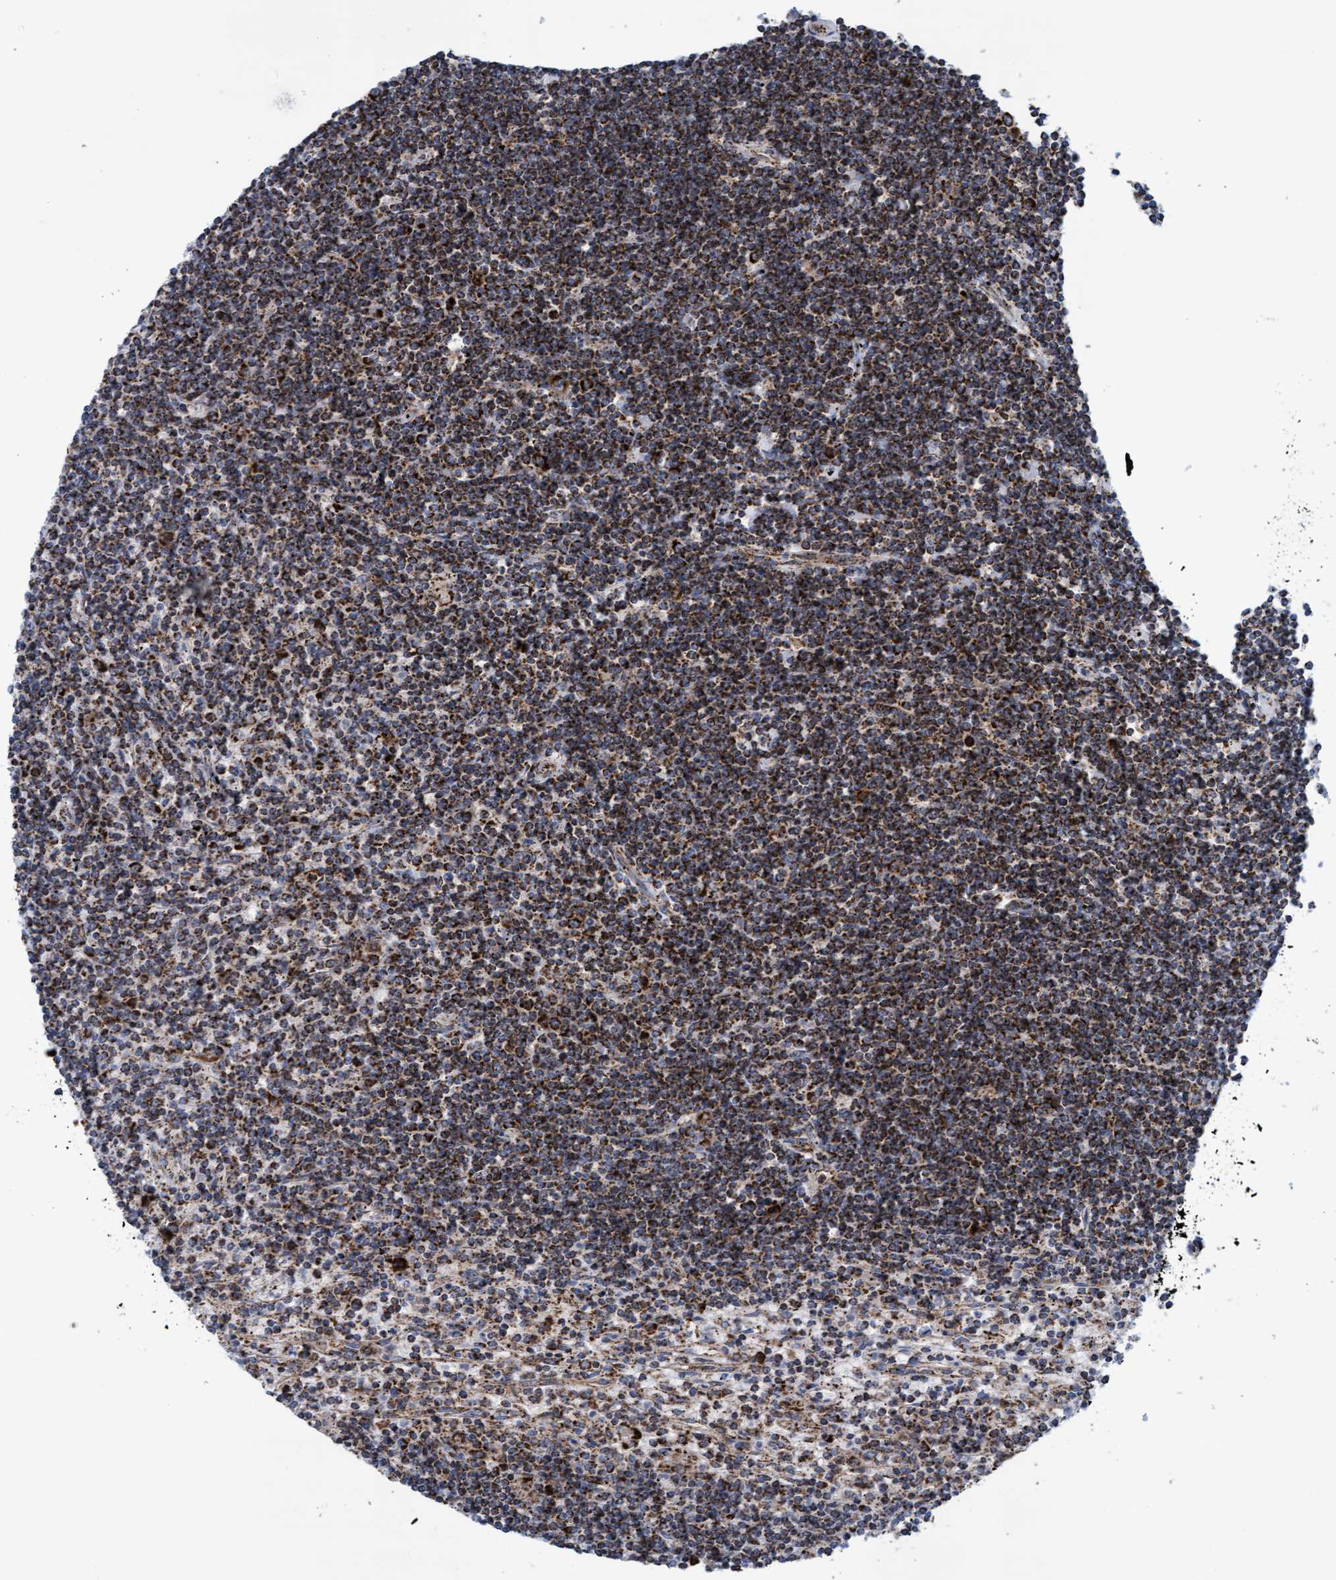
{"staining": {"intensity": "strong", "quantity": ">75%", "location": "cytoplasmic/membranous"}, "tissue": "lymphoma", "cell_type": "Tumor cells", "image_type": "cancer", "snomed": [{"axis": "morphology", "description": "Malignant lymphoma, non-Hodgkin's type, Low grade"}, {"axis": "topography", "description": "Spleen"}], "caption": "Immunohistochemistry (IHC) (DAB) staining of human lymphoma exhibits strong cytoplasmic/membranous protein expression in about >75% of tumor cells.", "gene": "MRPL38", "patient": {"sex": "male", "age": 76}}